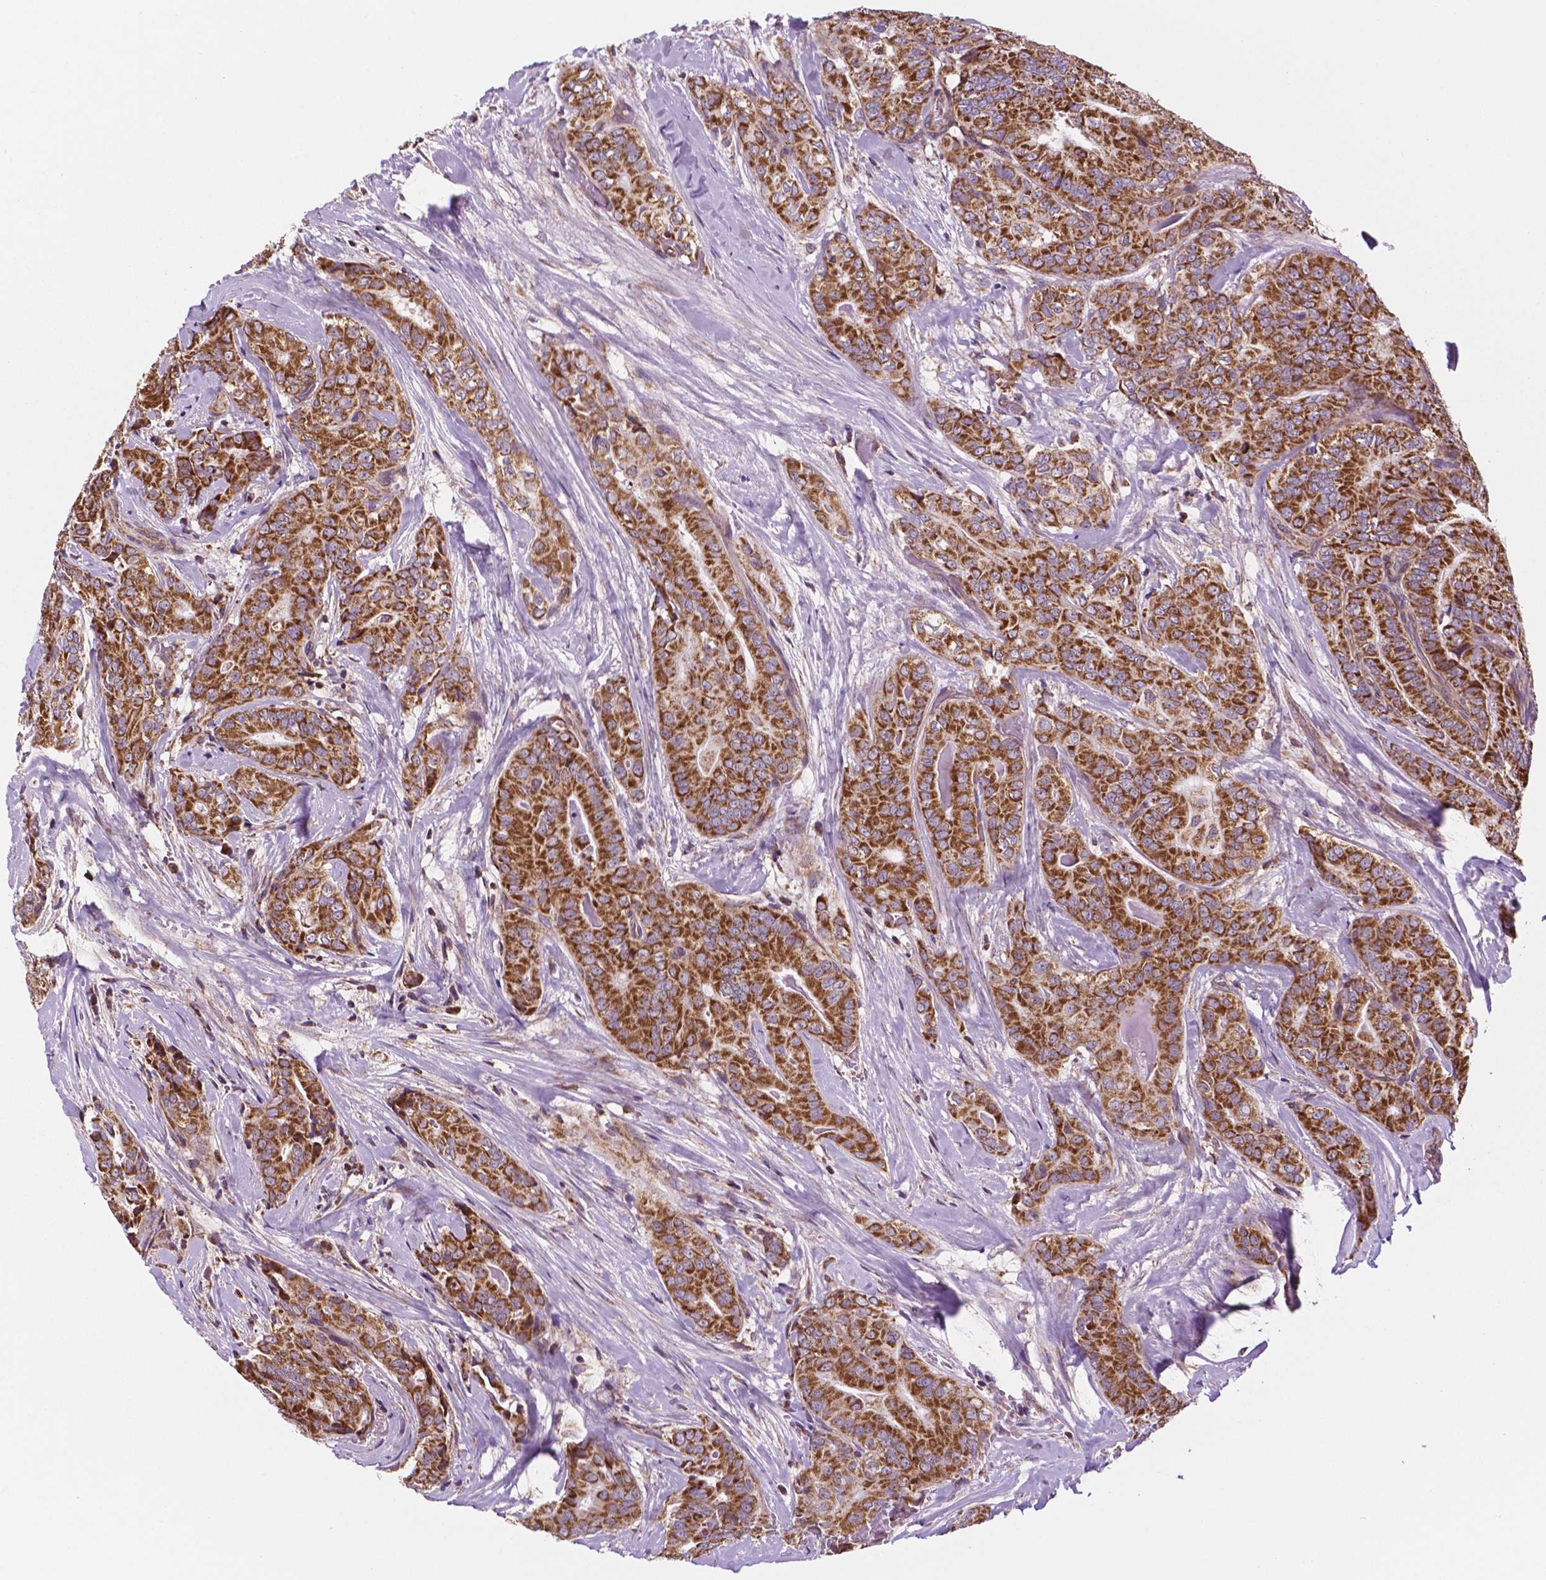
{"staining": {"intensity": "strong", "quantity": ">75%", "location": "cytoplasmic/membranous"}, "tissue": "thyroid cancer", "cell_type": "Tumor cells", "image_type": "cancer", "snomed": [{"axis": "morphology", "description": "Papillary adenocarcinoma, NOS"}, {"axis": "topography", "description": "Thyroid gland"}], "caption": "Thyroid cancer stained with a brown dye displays strong cytoplasmic/membranous positive staining in about >75% of tumor cells.", "gene": "GEMIN4", "patient": {"sex": "male", "age": 61}}